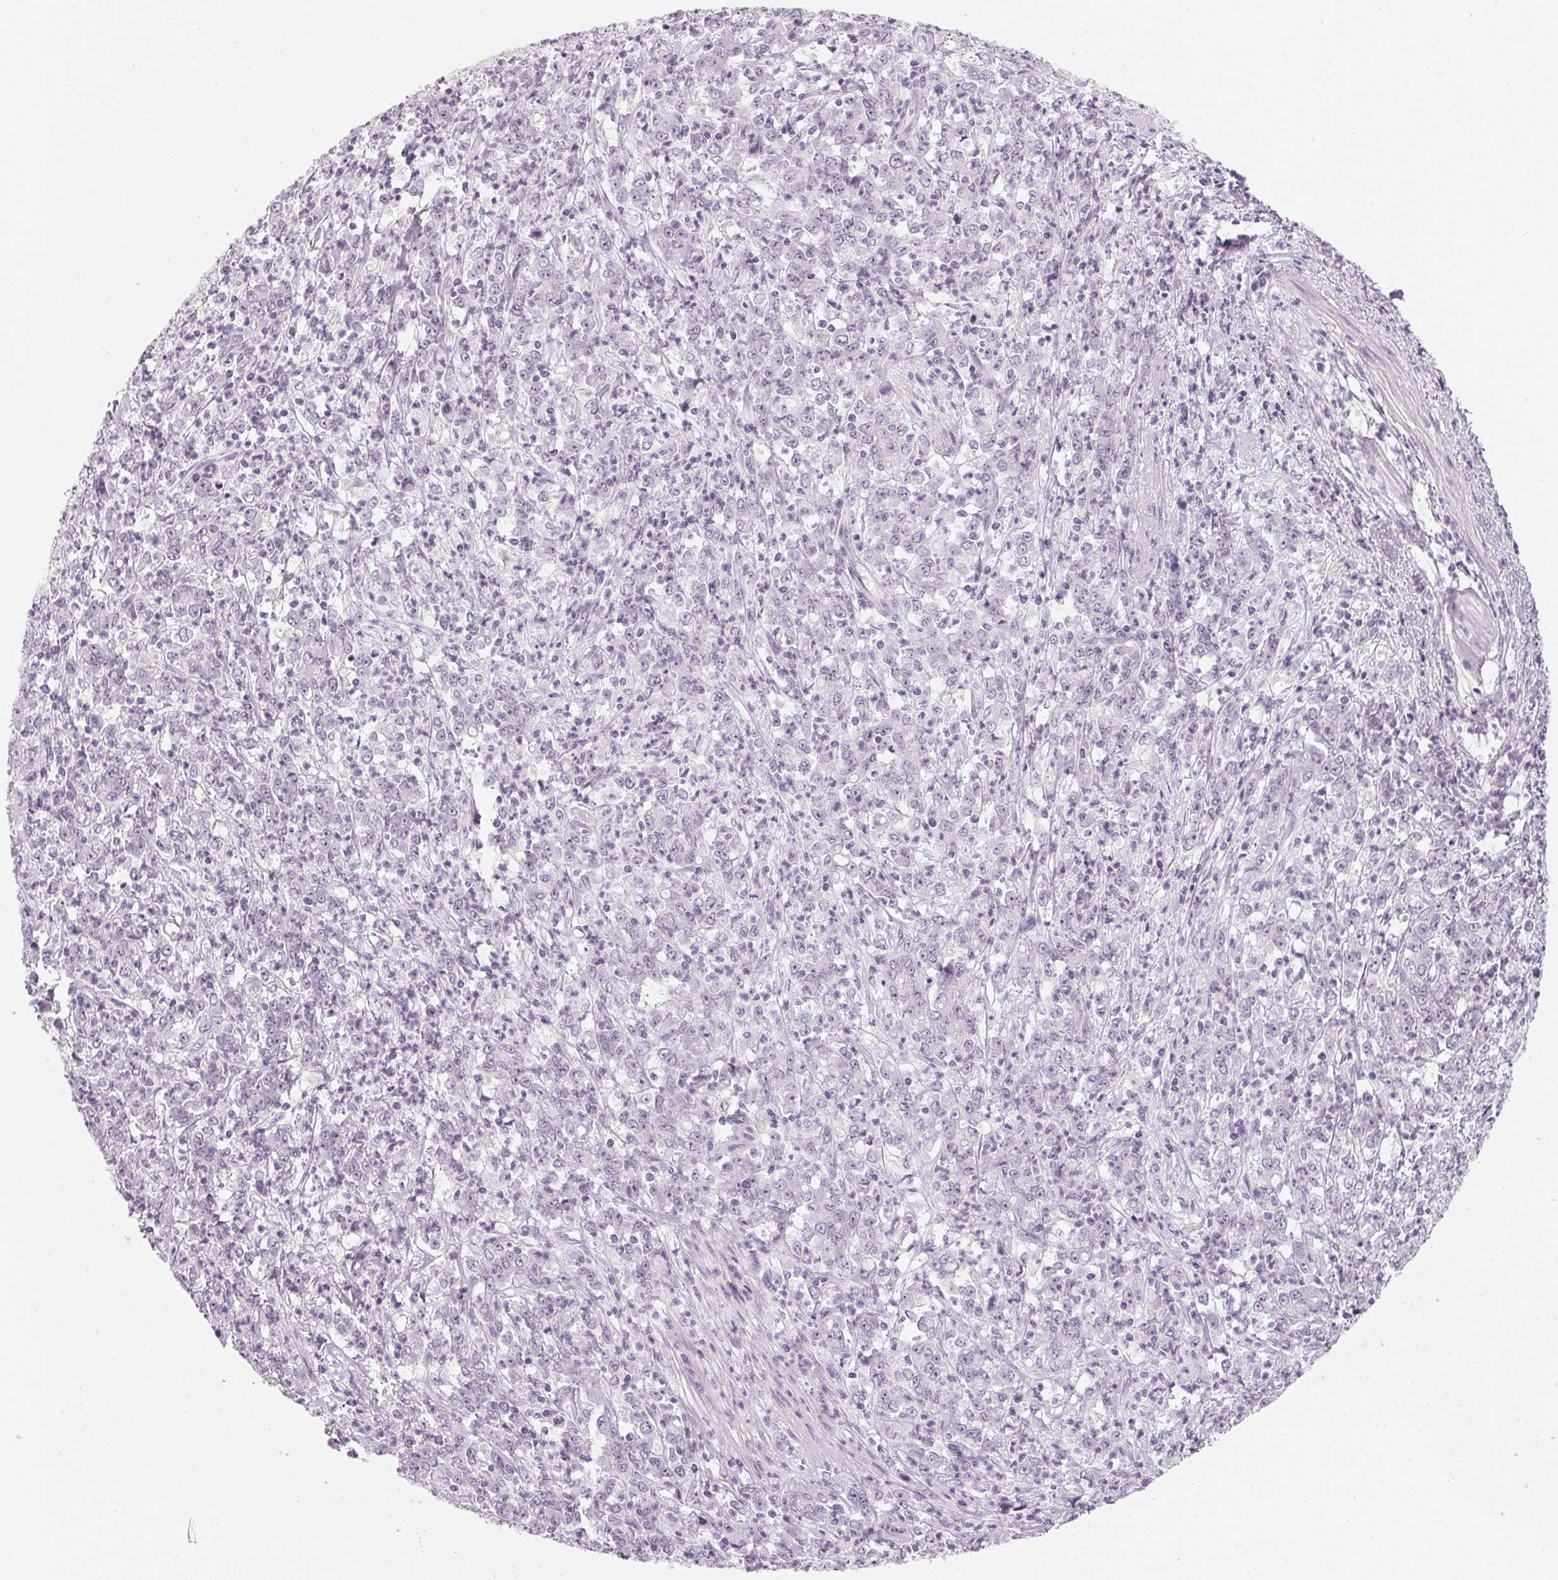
{"staining": {"intensity": "negative", "quantity": "none", "location": "none"}, "tissue": "stomach cancer", "cell_type": "Tumor cells", "image_type": "cancer", "snomed": [{"axis": "morphology", "description": "Adenocarcinoma, NOS"}, {"axis": "topography", "description": "Stomach, lower"}], "caption": "A photomicrograph of human stomach adenocarcinoma is negative for staining in tumor cells. Nuclei are stained in blue.", "gene": "DNTTIP2", "patient": {"sex": "female", "age": 71}}